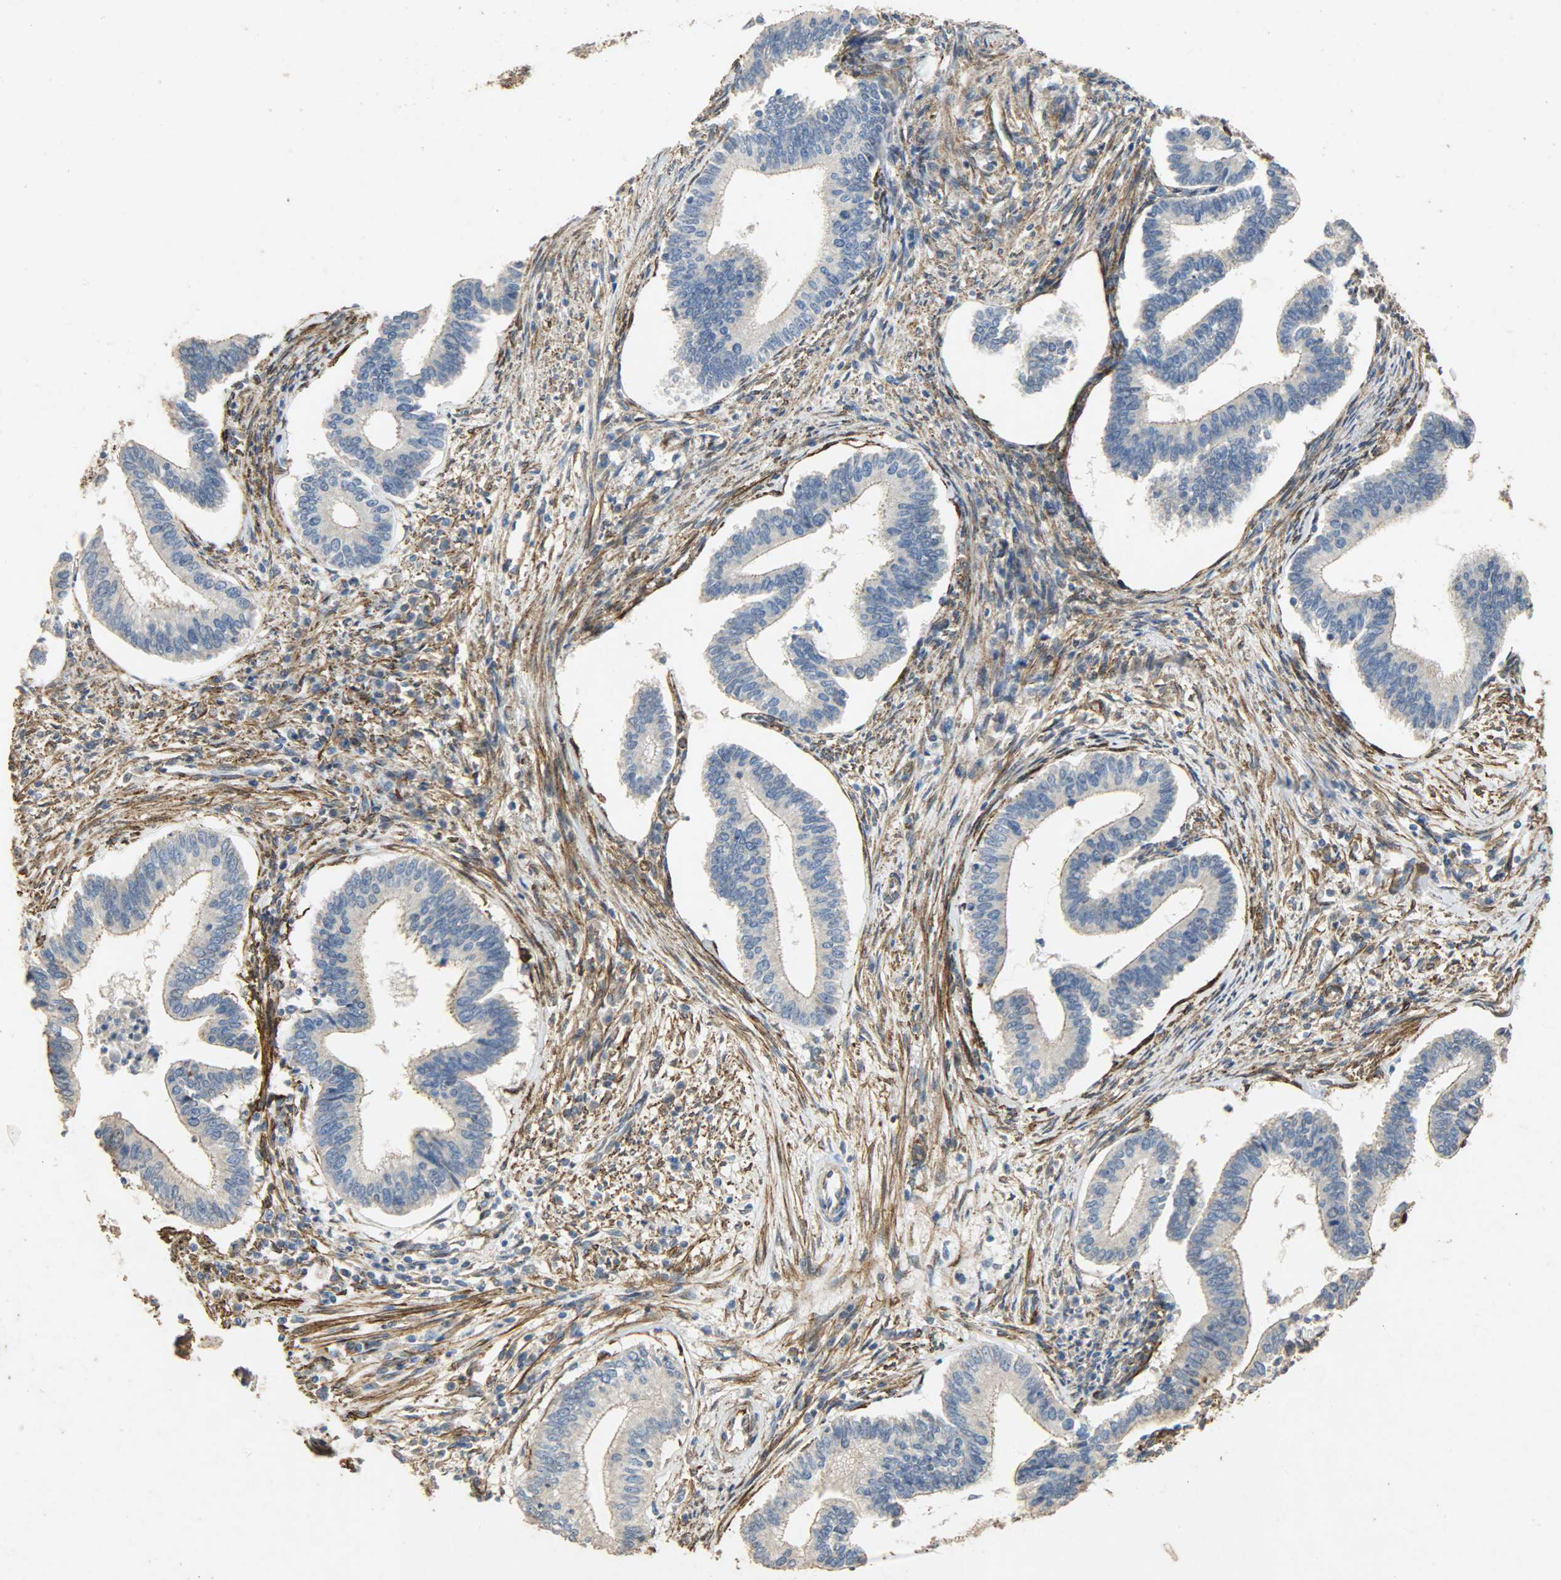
{"staining": {"intensity": "negative", "quantity": "none", "location": "none"}, "tissue": "cervical cancer", "cell_type": "Tumor cells", "image_type": "cancer", "snomed": [{"axis": "morphology", "description": "Adenocarcinoma, NOS"}, {"axis": "topography", "description": "Cervix"}], "caption": "The immunohistochemistry (IHC) photomicrograph has no significant staining in tumor cells of adenocarcinoma (cervical) tissue. Nuclei are stained in blue.", "gene": "TPM4", "patient": {"sex": "female", "age": 36}}